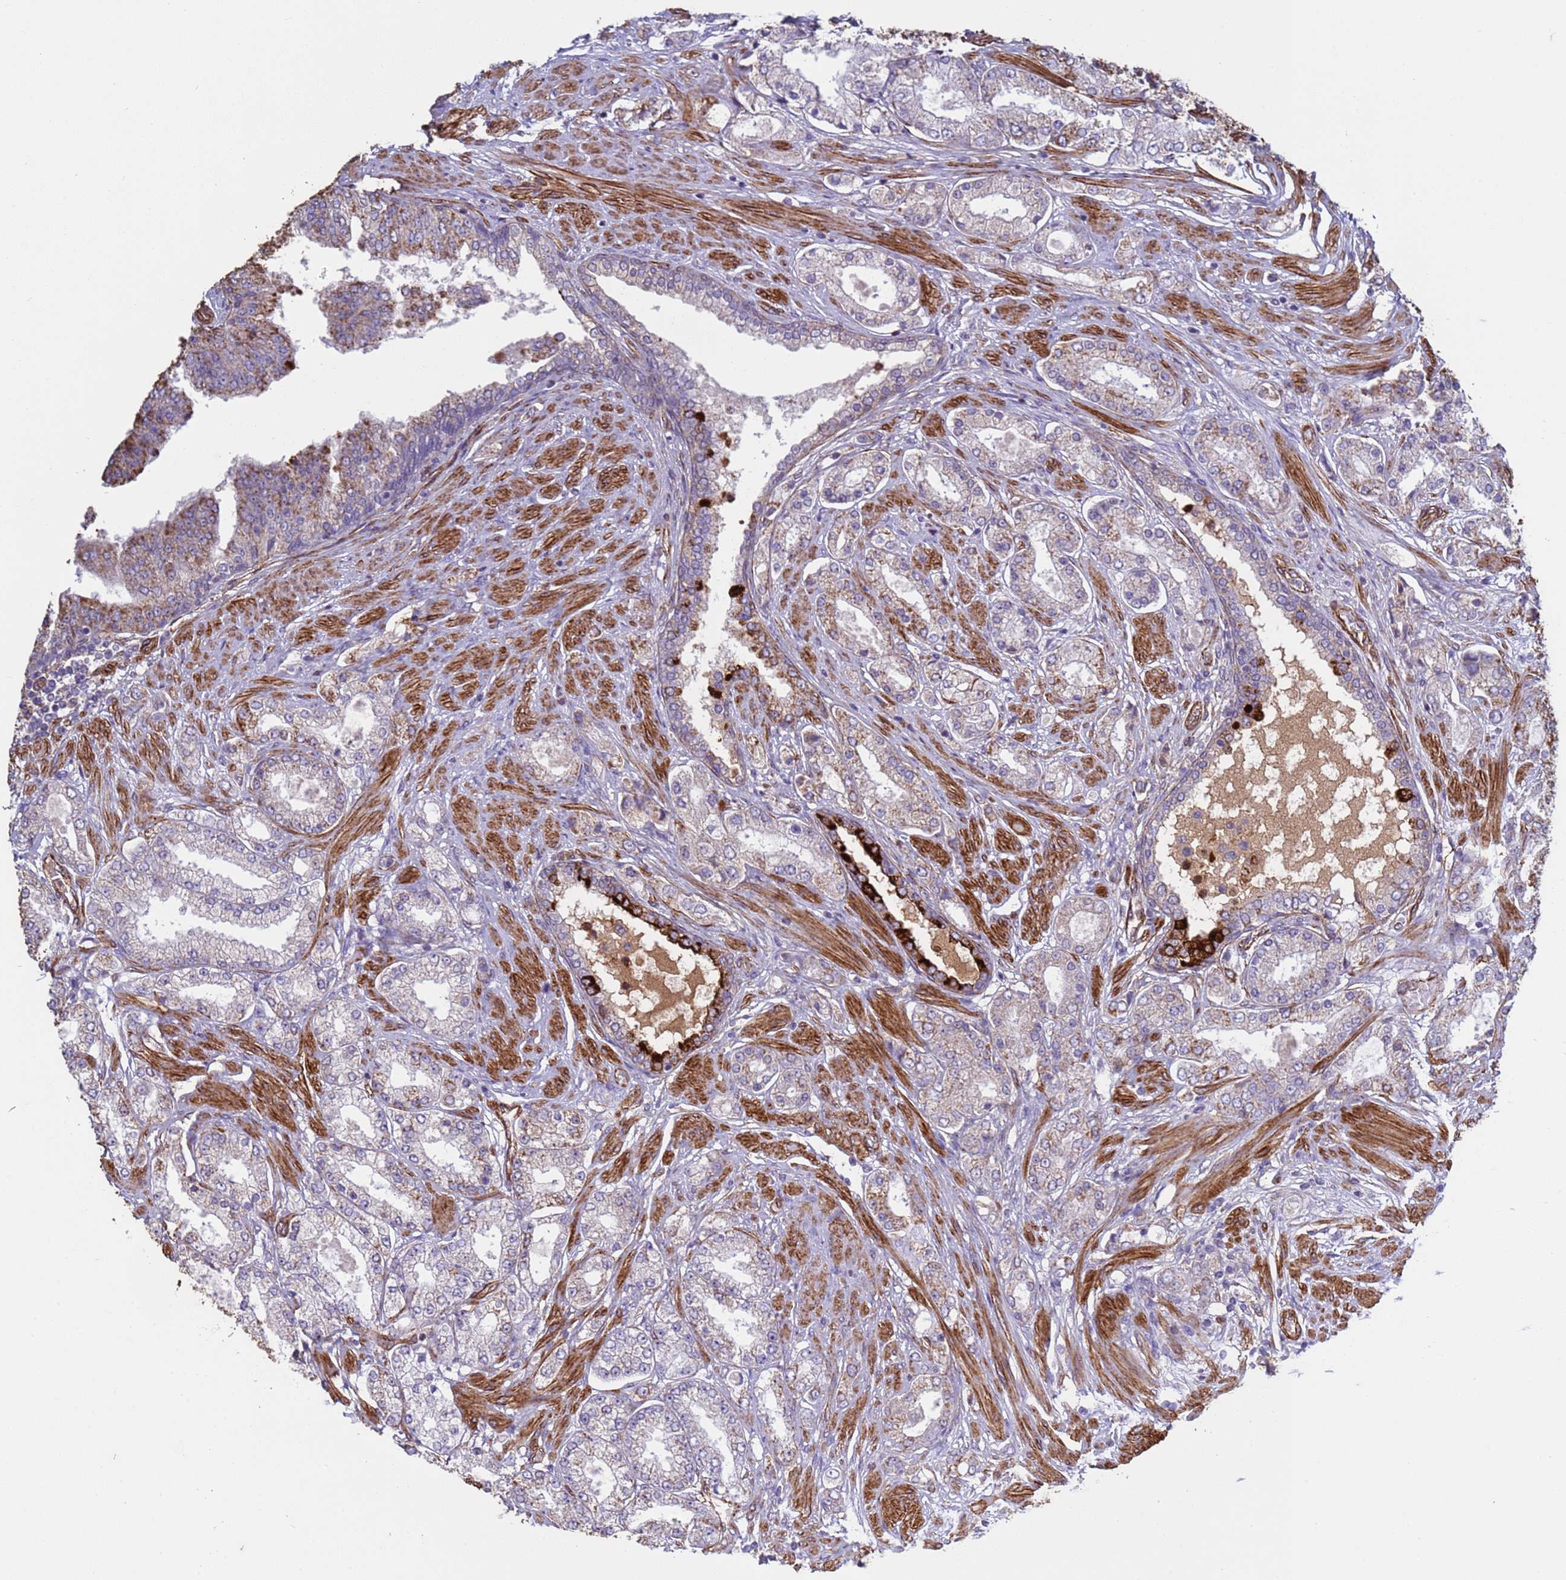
{"staining": {"intensity": "weak", "quantity": "25%-75%", "location": "cytoplasmic/membranous"}, "tissue": "prostate cancer", "cell_type": "Tumor cells", "image_type": "cancer", "snomed": [{"axis": "morphology", "description": "Adenocarcinoma, High grade"}, {"axis": "topography", "description": "Prostate"}], "caption": "An image of high-grade adenocarcinoma (prostate) stained for a protein reveals weak cytoplasmic/membranous brown staining in tumor cells.", "gene": "GASK1A", "patient": {"sex": "male", "age": 68}}